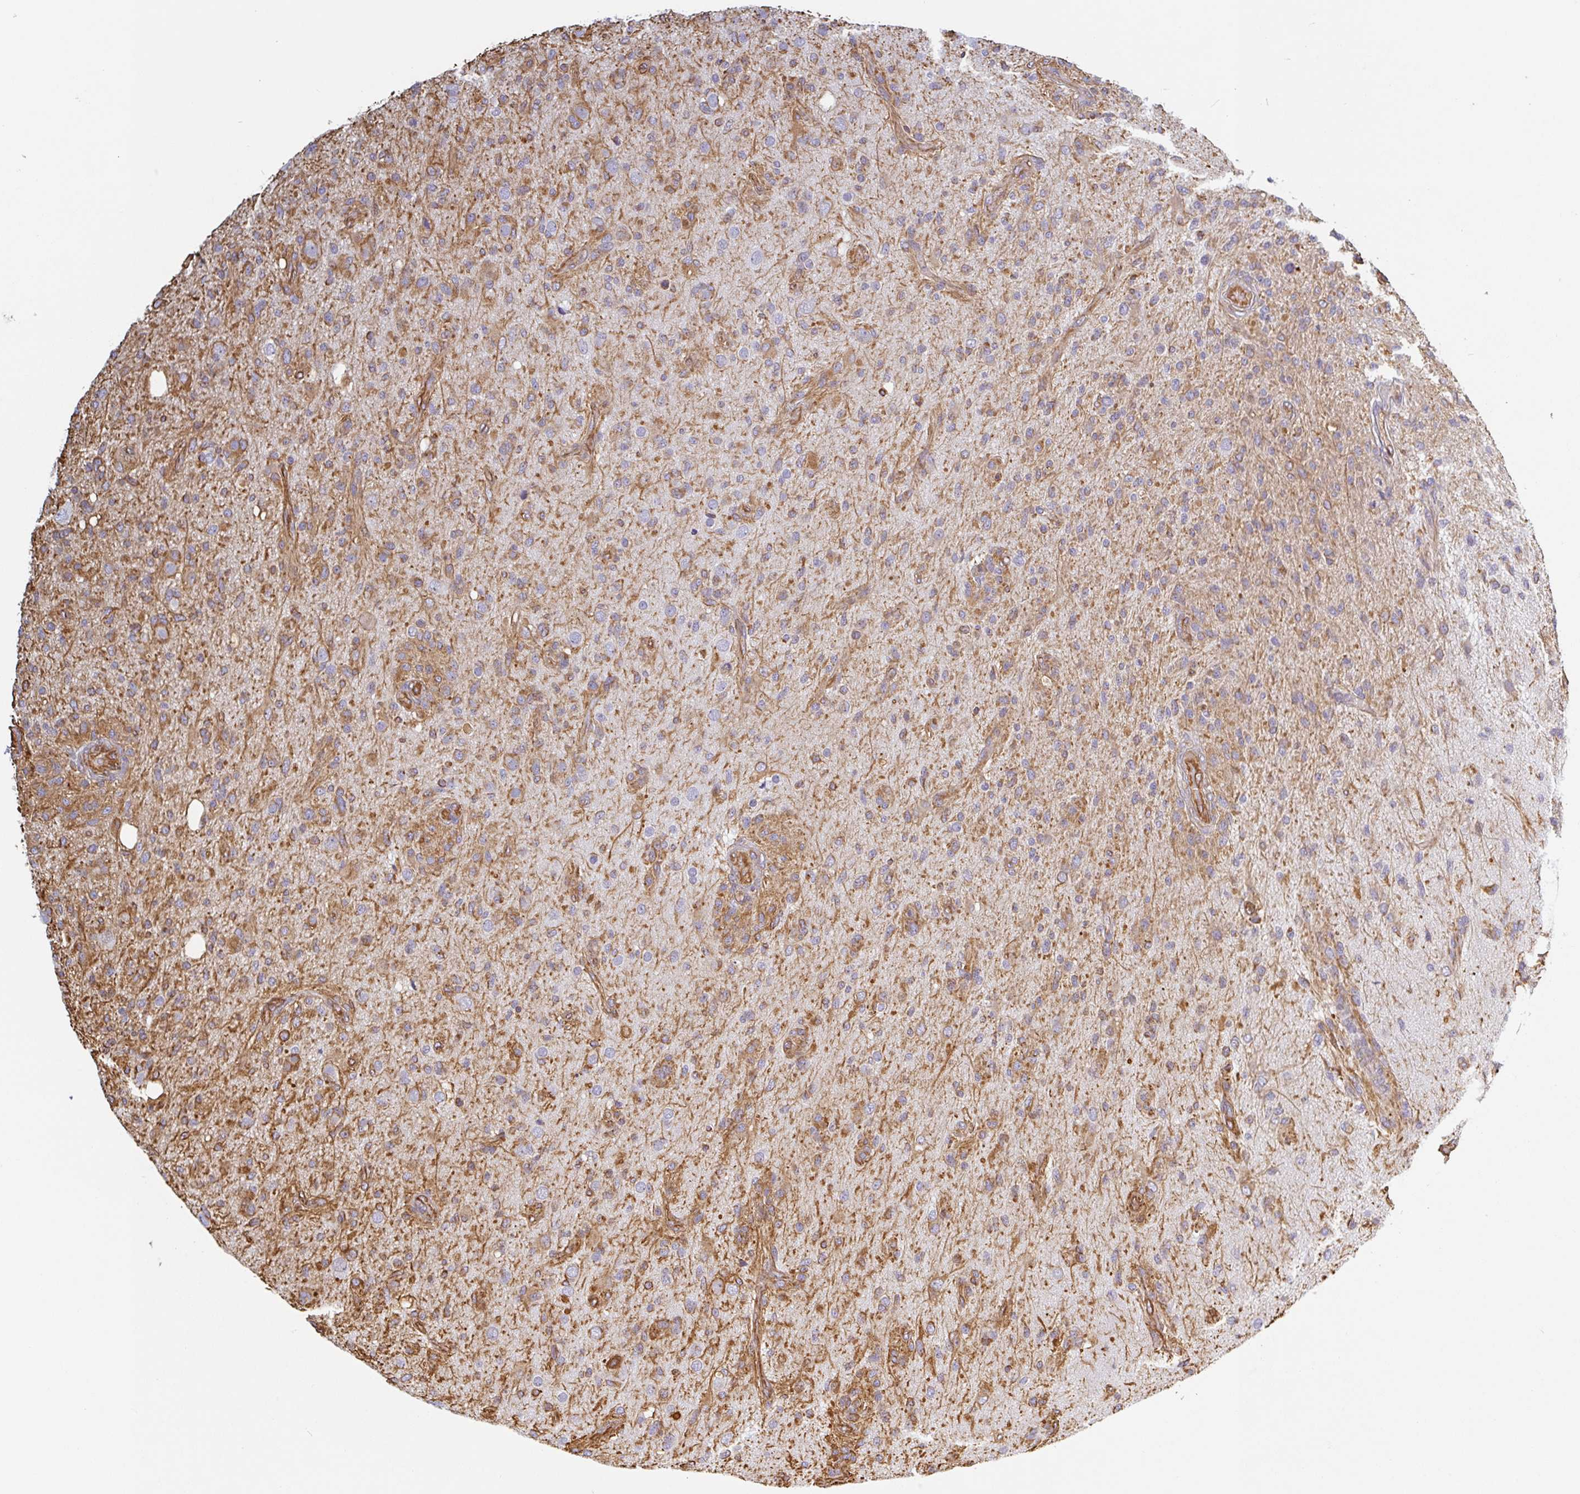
{"staining": {"intensity": "moderate", "quantity": ">75%", "location": "cytoplasmic/membranous"}, "tissue": "glioma", "cell_type": "Tumor cells", "image_type": "cancer", "snomed": [{"axis": "morphology", "description": "Glioma, malignant, High grade"}, {"axis": "topography", "description": "Brain"}], "caption": "Glioma stained with a protein marker exhibits moderate staining in tumor cells.", "gene": "PPFIA1", "patient": {"sex": "female", "age": 67}}